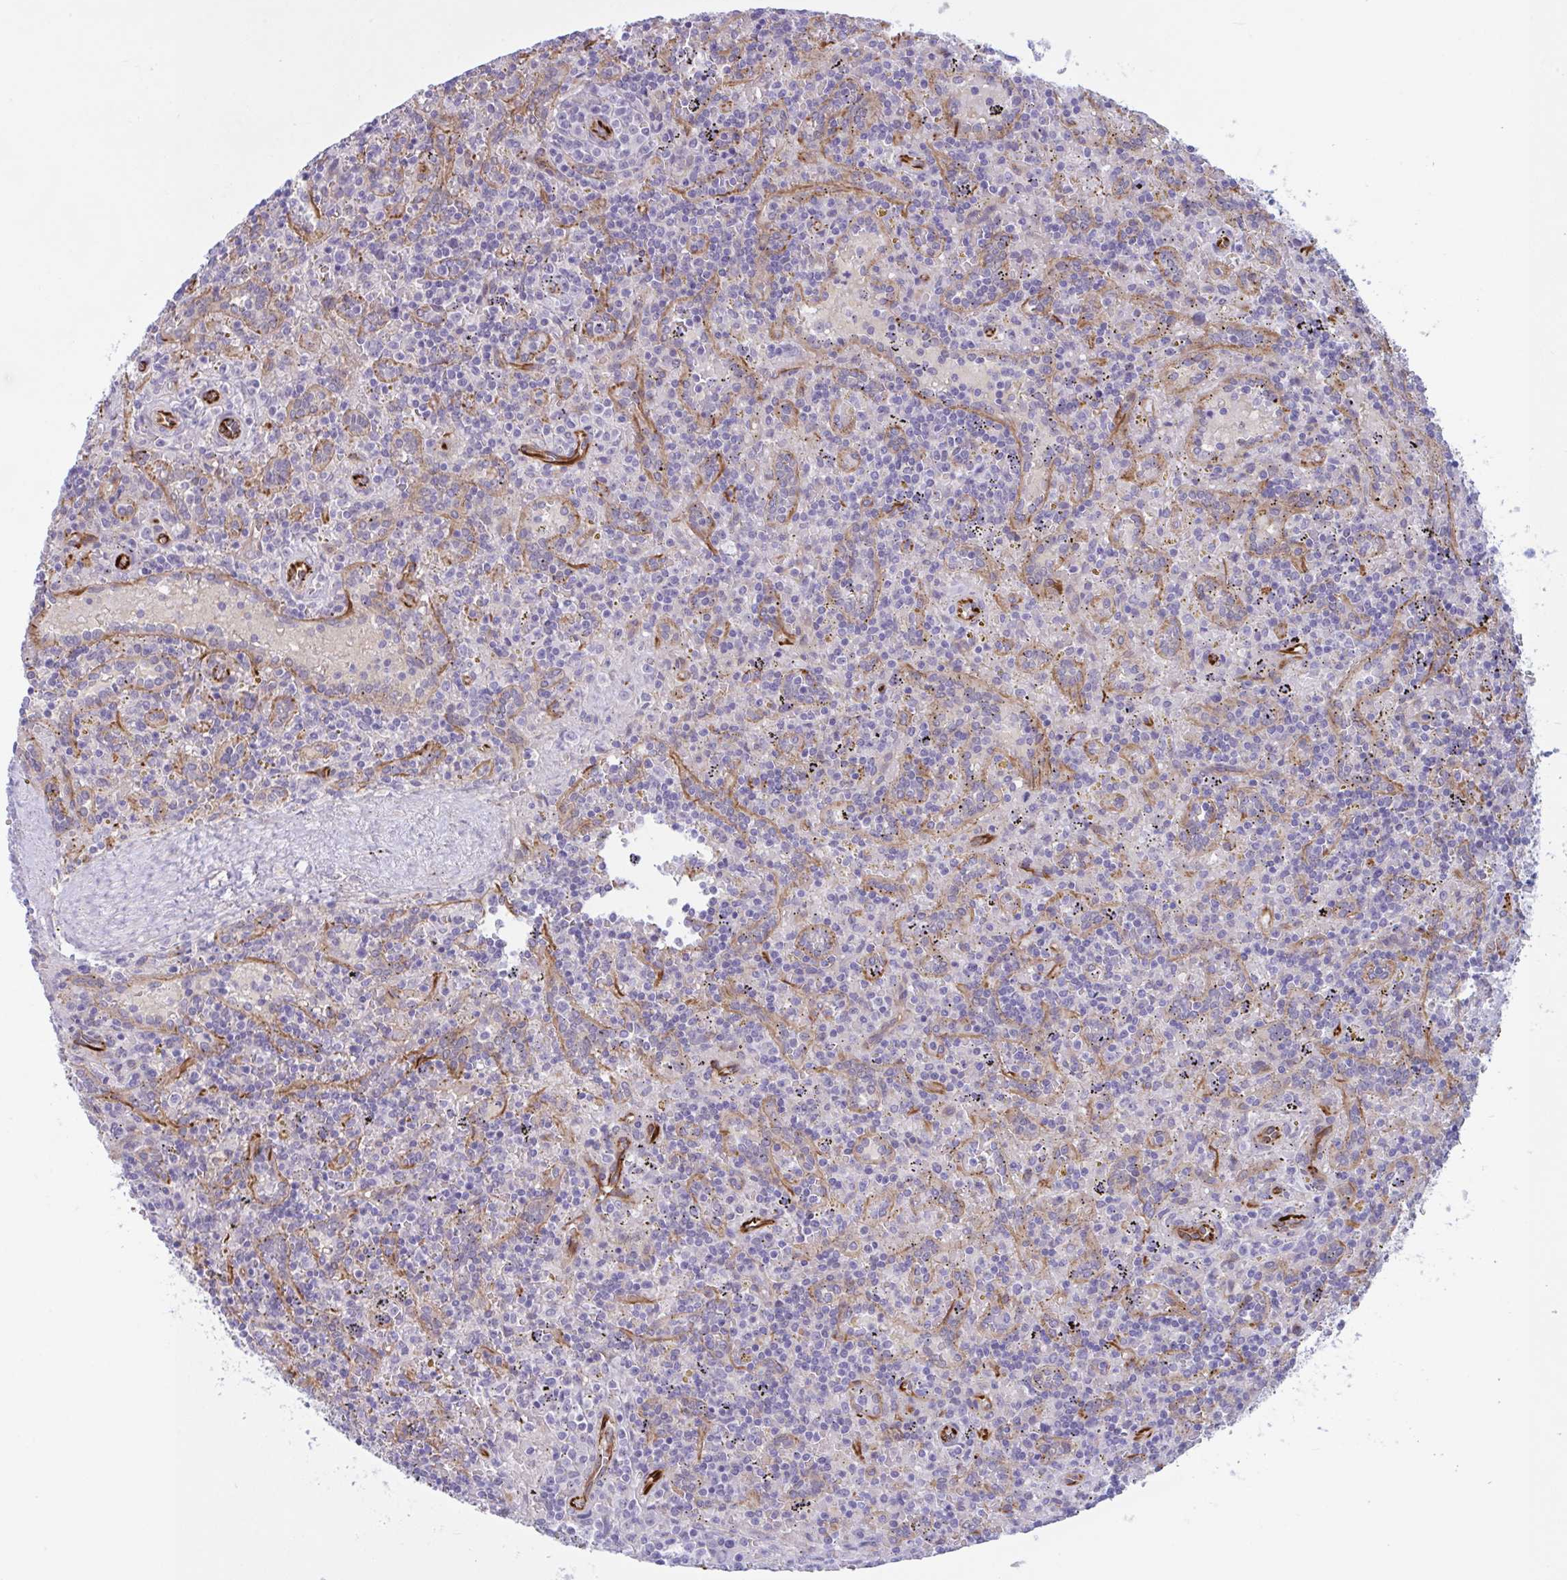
{"staining": {"intensity": "negative", "quantity": "none", "location": "none"}, "tissue": "lymphoma", "cell_type": "Tumor cells", "image_type": "cancer", "snomed": [{"axis": "morphology", "description": "Malignant lymphoma, non-Hodgkin's type, Low grade"}, {"axis": "topography", "description": "Spleen"}], "caption": "Immunohistochemistry (IHC) image of lymphoma stained for a protein (brown), which demonstrates no positivity in tumor cells. (Immunohistochemistry, brightfield microscopy, high magnification).", "gene": "PRRT4", "patient": {"sex": "male", "age": 67}}